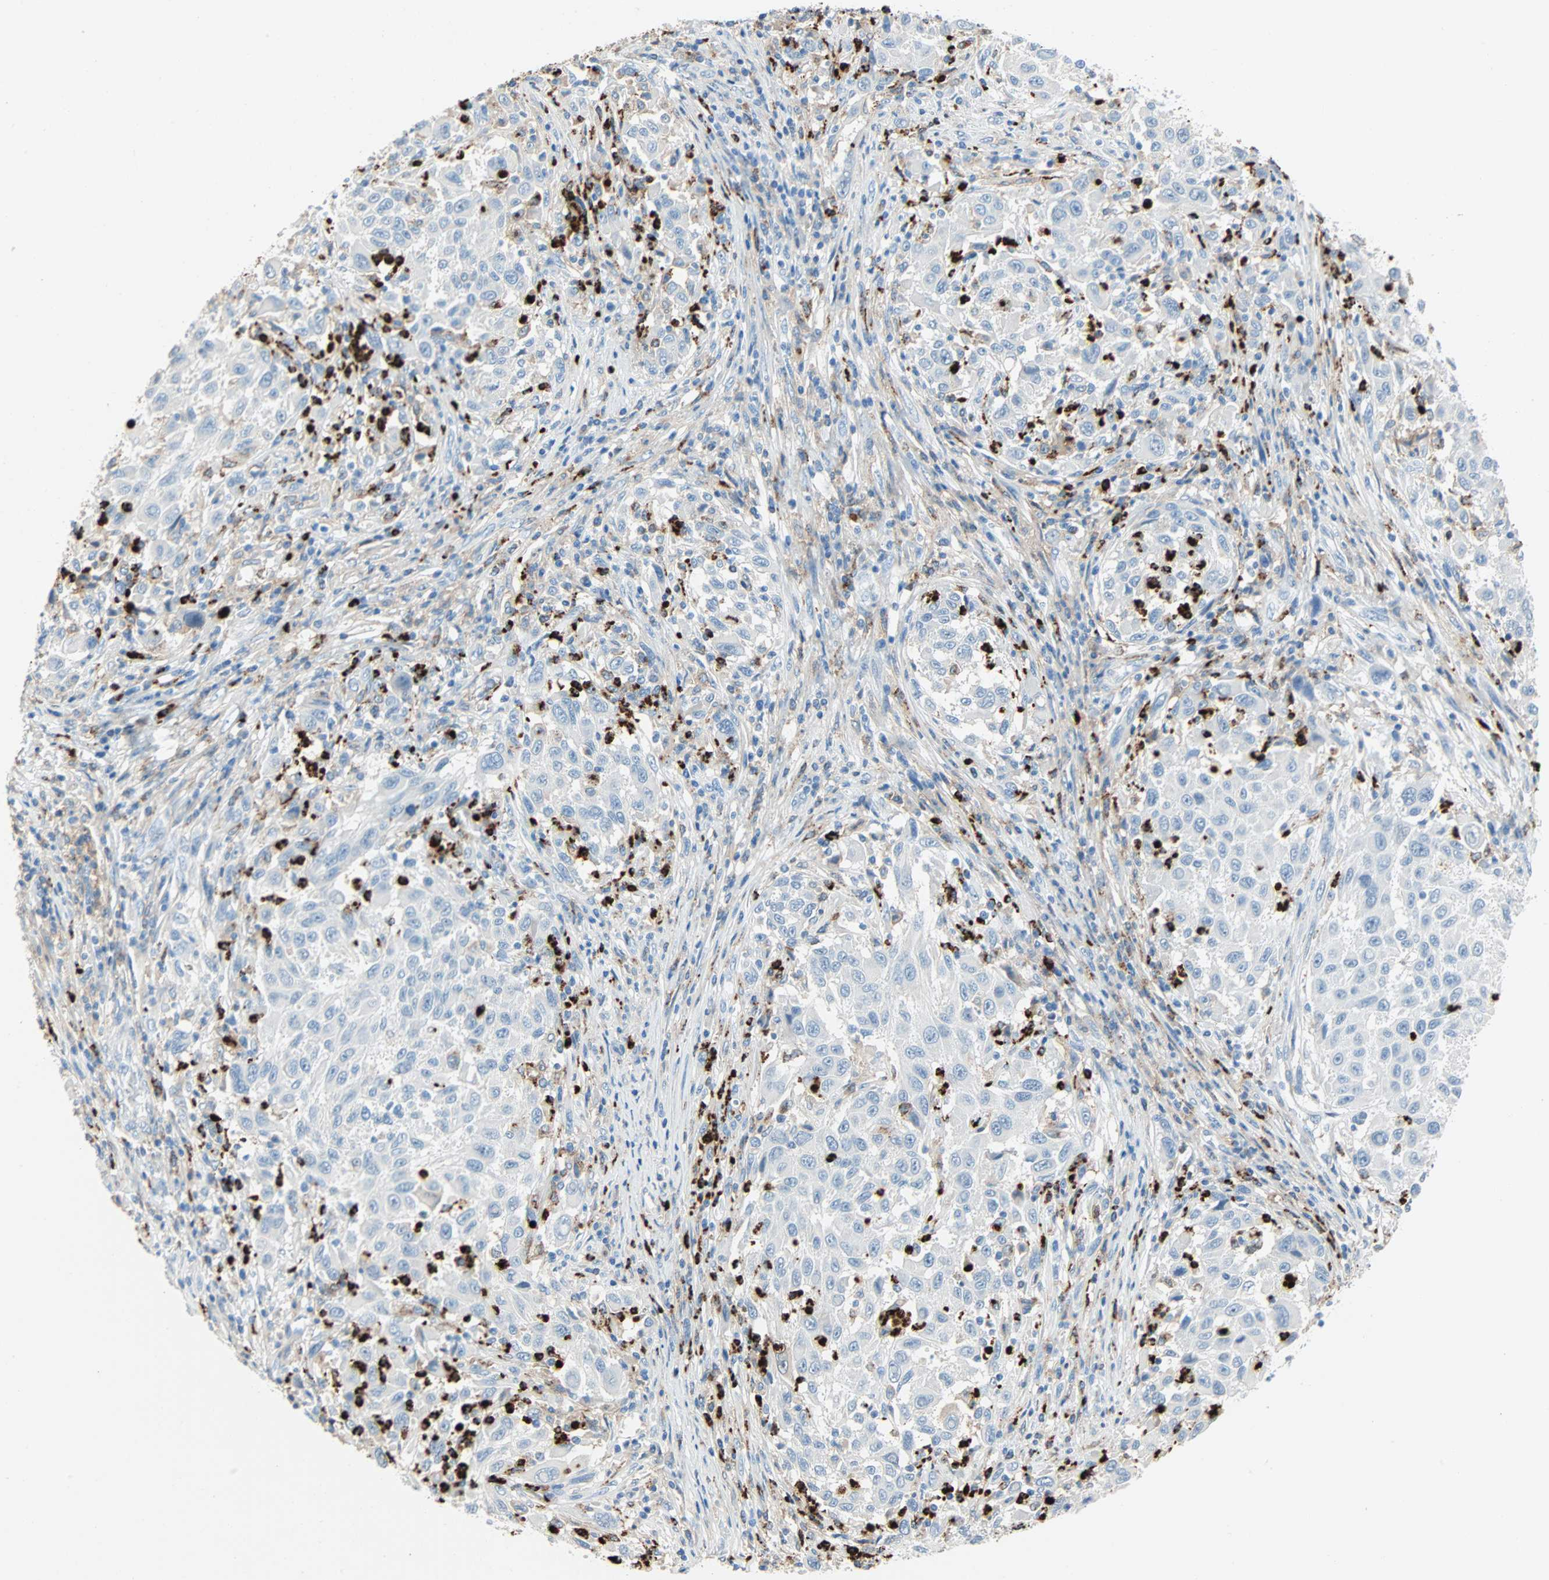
{"staining": {"intensity": "negative", "quantity": "none", "location": "none"}, "tissue": "melanoma", "cell_type": "Tumor cells", "image_type": "cancer", "snomed": [{"axis": "morphology", "description": "Malignant melanoma, Metastatic site"}, {"axis": "topography", "description": "Lymph node"}], "caption": "Protein analysis of melanoma demonstrates no significant staining in tumor cells.", "gene": "CLEC4A", "patient": {"sex": "male", "age": 61}}